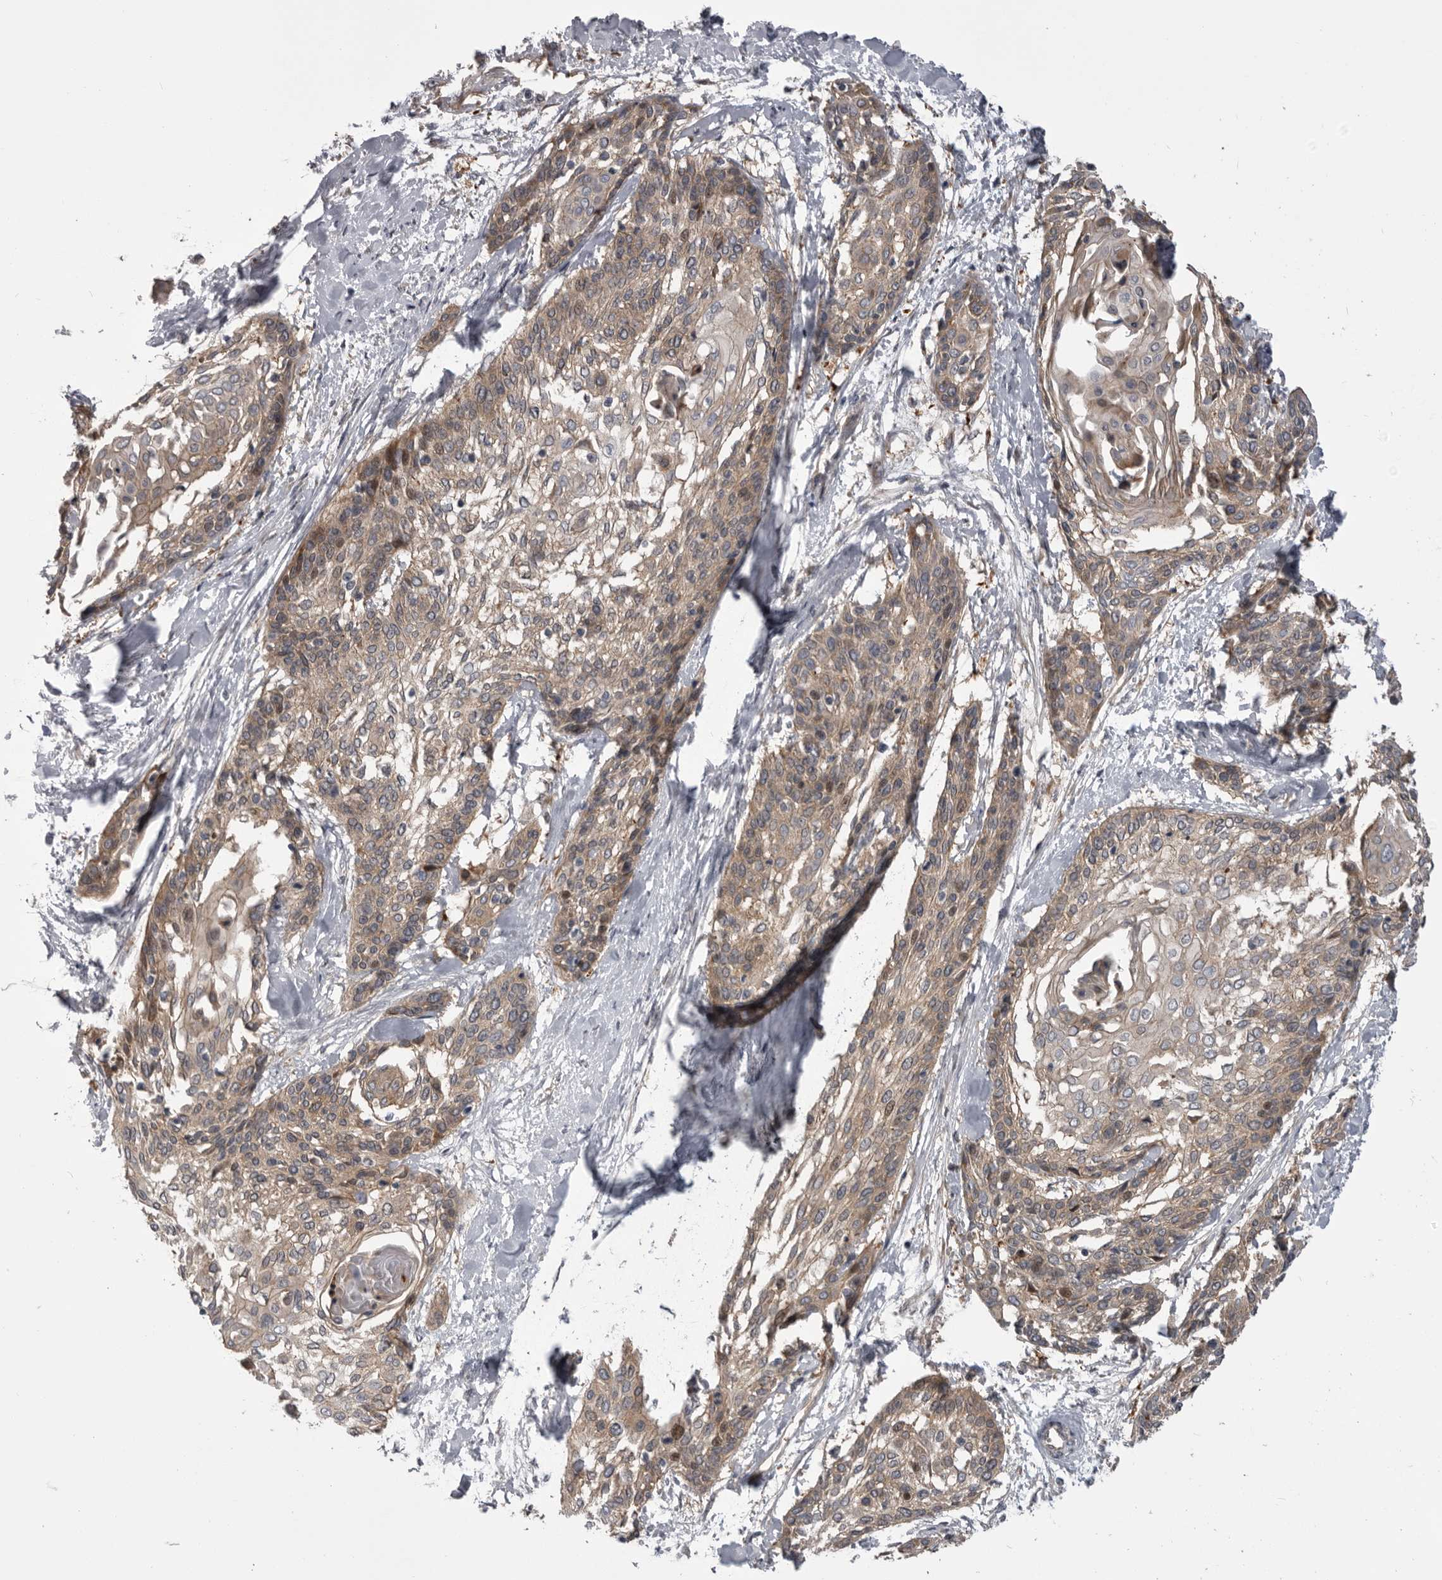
{"staining": {"intensity": "weak", "quantity": ">75%", "location": "cytoplasmic/membranous"}, "tissue": "cervical cancer", "cell_type": "Tumor cells", "image_type": "cancer", "snomed": [{"axis": "morphology", "description": "Squamous cell carcinoma, NOS"}, {"axis": "topography", "description": "Cervix"}], "caption": "Human cervical cancer (squamous cell carcinoma) stained for a protein (brown) exhibits weak cytoplasmic/membranous positive positivity in approximately >75% of tumor cells.", "gene": "RAB3GAP2", "patient": {"sex": "female", "age": 57}}